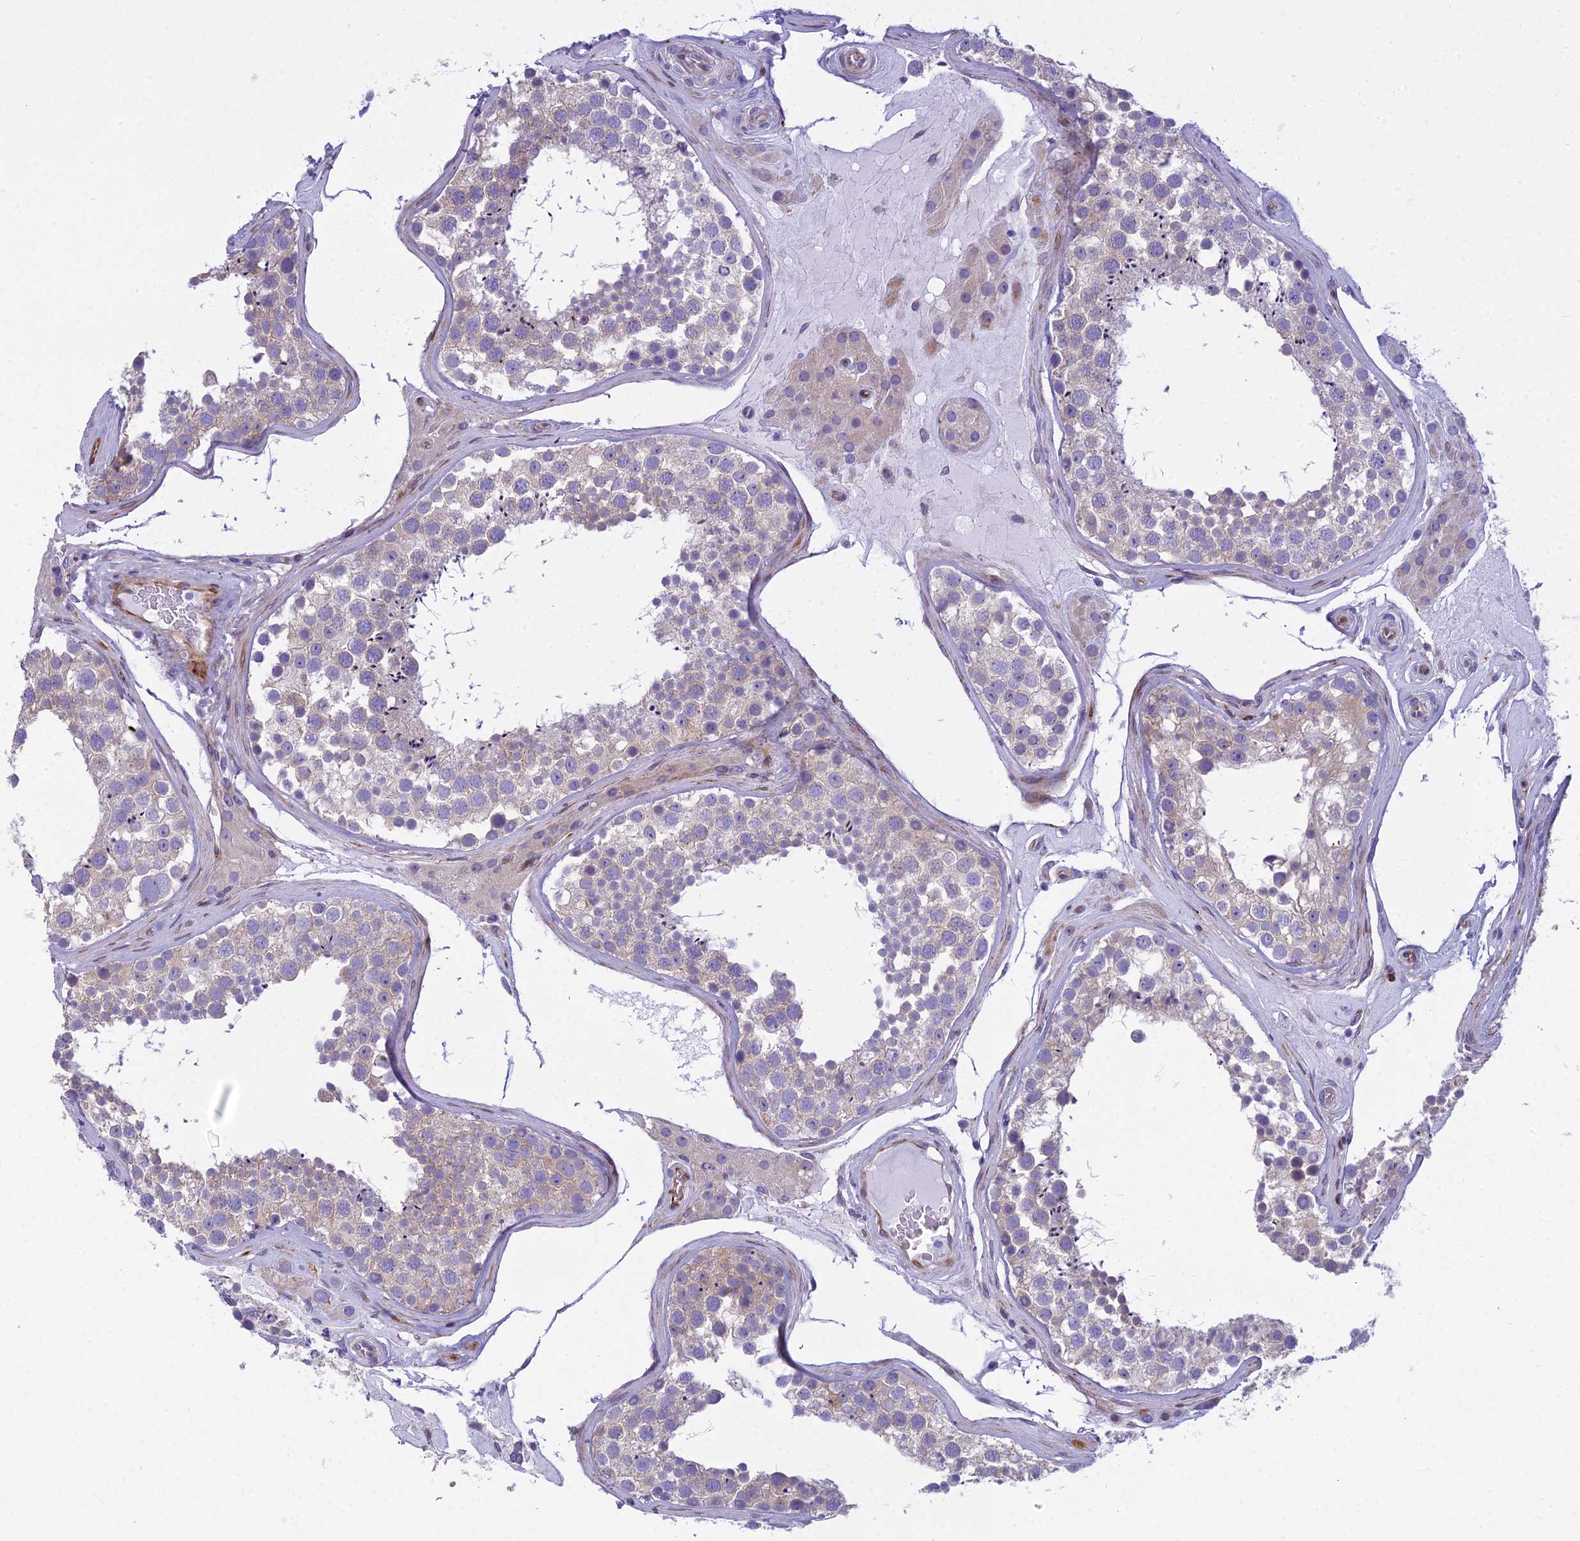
{"staining": {"intensity": "weak", "quantity": "<25%", "location": "cytoplasmic/membranous"}, "tissue": "testis", "cell_type": "Cells in seminiferous ducts", "image_type": "normal", "snomed": [{"axis": "morphology", "description": "Normal tissue, NOS"}, {"axis": "topography", "description": "Testis"}], "caption": "This is an immunohistochemistry (IHC) photomicrograph of benign human testis. There is no positivity in cells in seminiferous ducts.", "gene": "PCDHB14", "patient": {"sex": "male", "age": 46}}